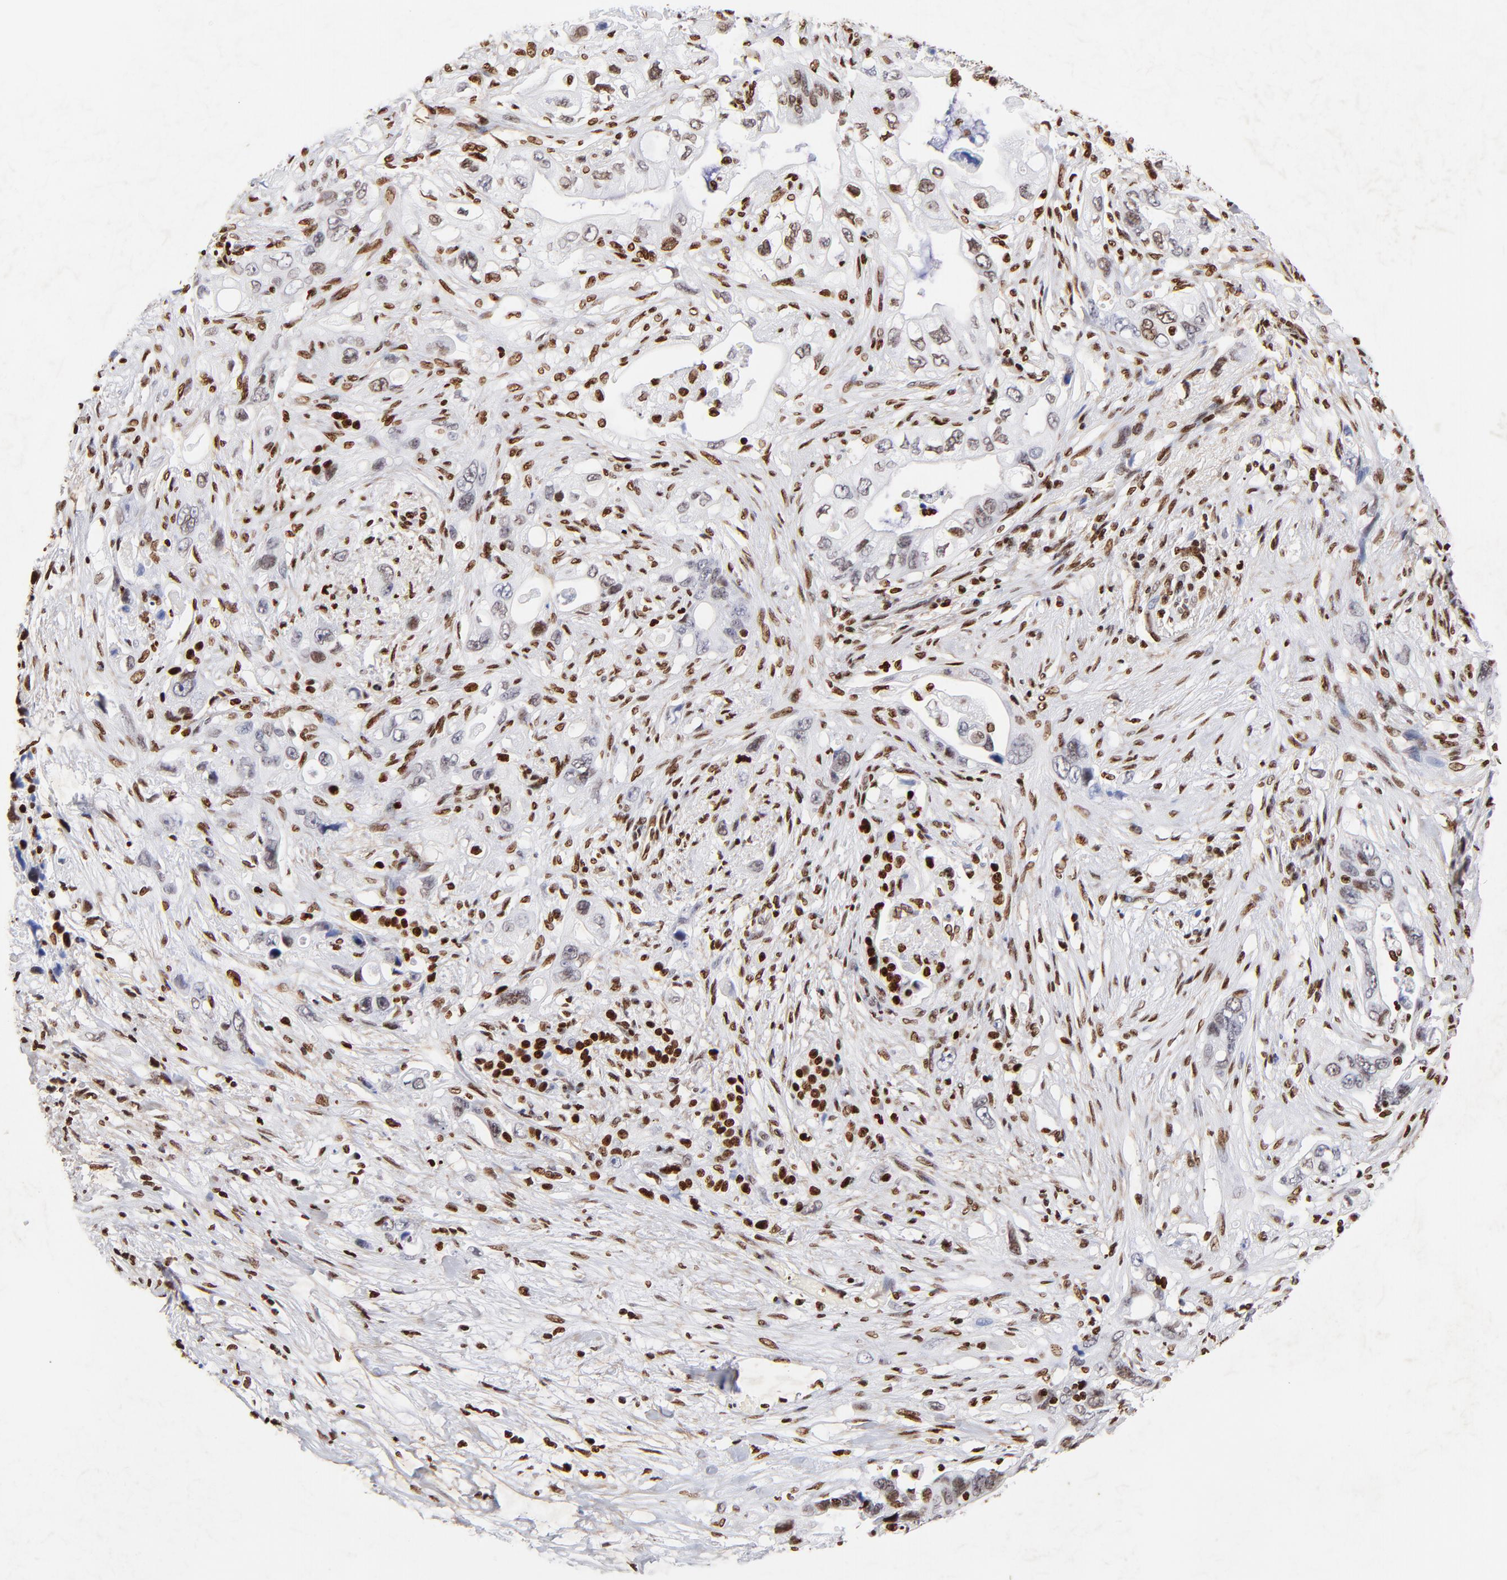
{"staining": {"intensity": "weak", "quantity": "<25%", "location": "nuclear"}, "tissue": "pancreatic cancer", "cell_type": "Tumor cells", "image_type": "cancer", "snomed": [{"axis": "morphology", "description": "Normal tissue, NOS"}, {"axis": "topography", "description": "Pancreas"}], "caption": "Immunohistochemical staining of pancreatic cancer demonstrates no significant expression in tumor cells. (DAB IHC, high magnification).", "gene": "FBH1", "patient": {"sex": "male", "age": 42}}